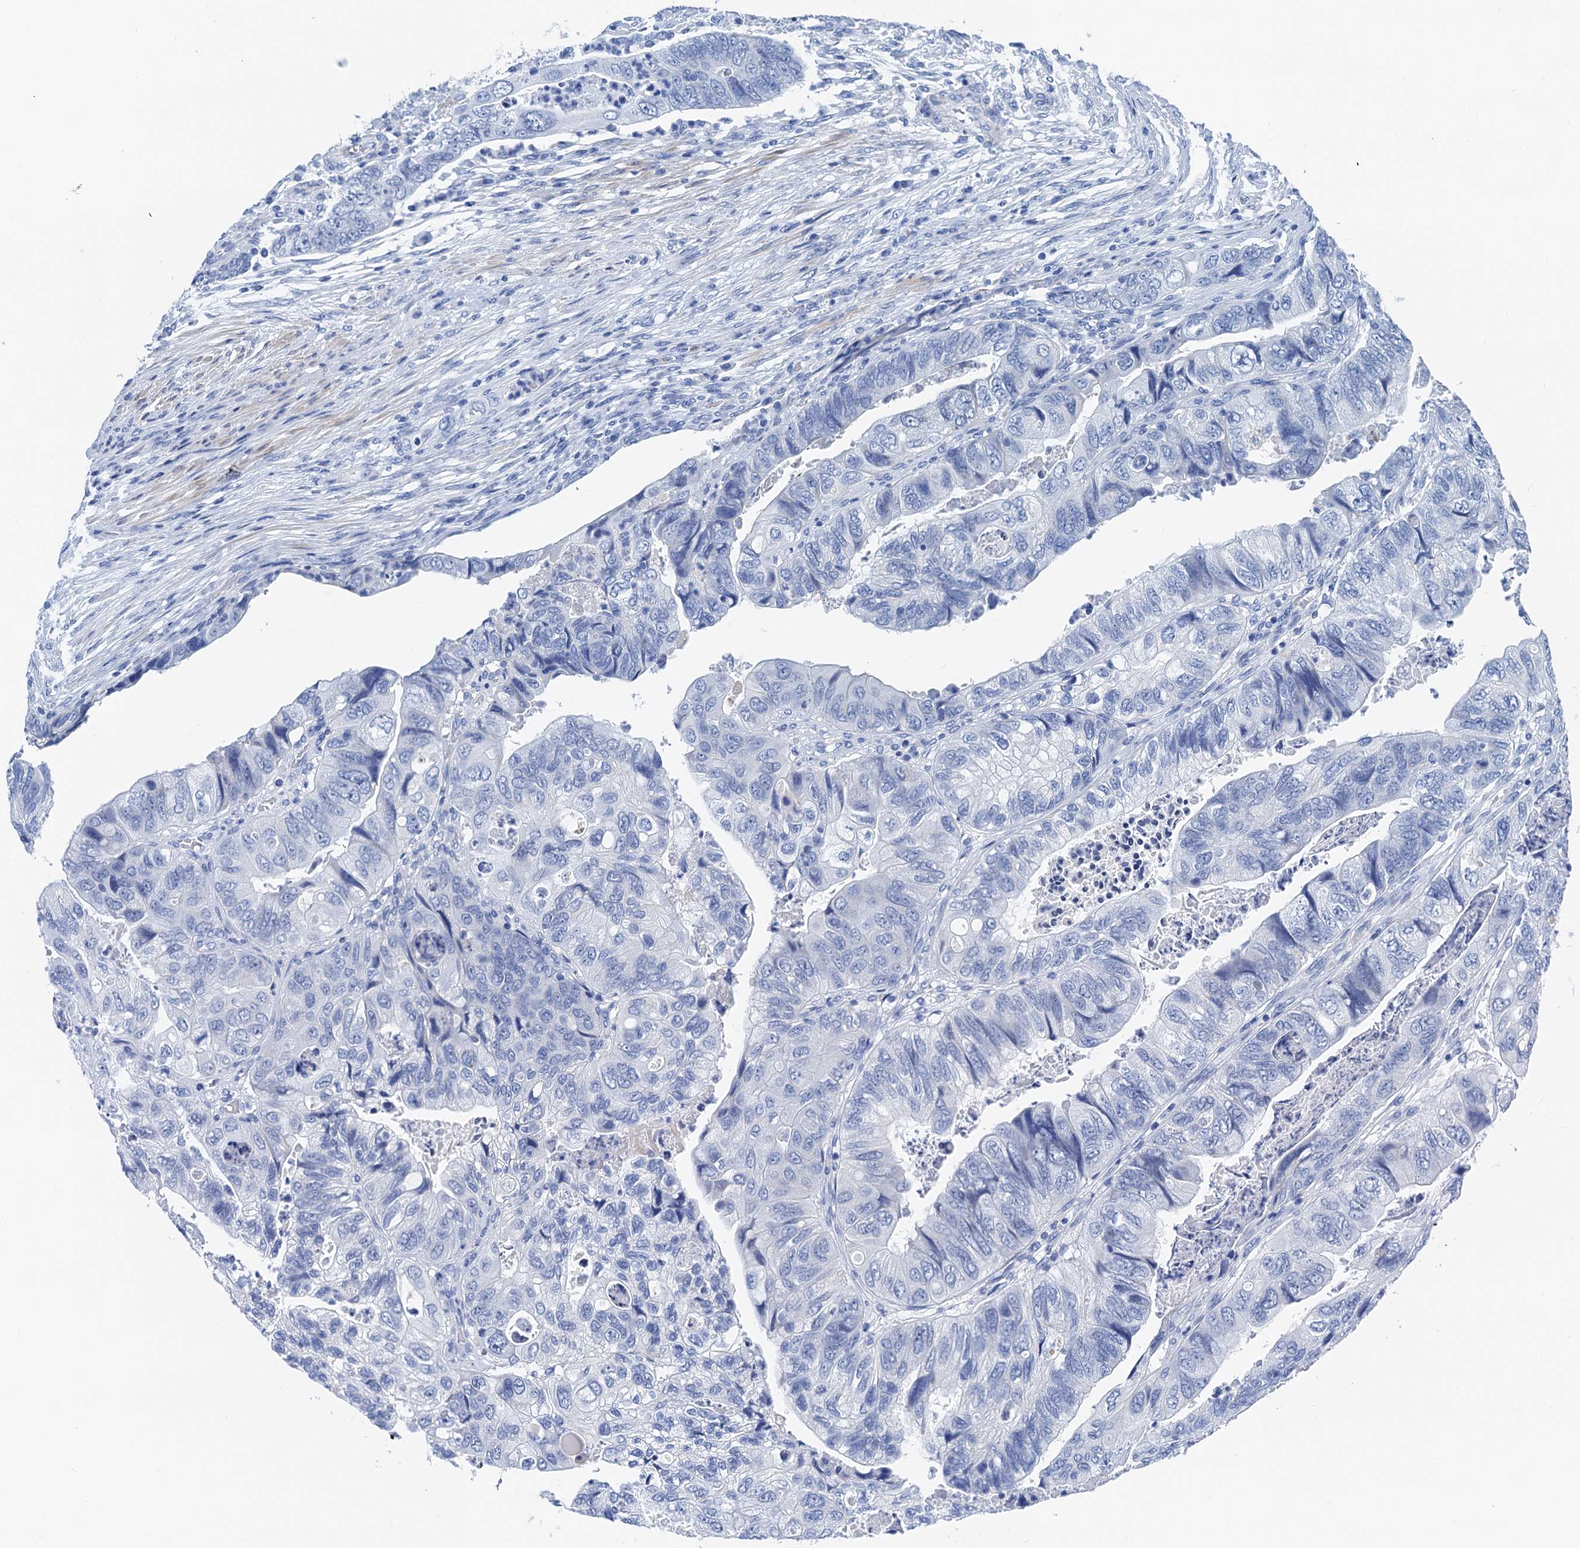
{"staining": {"intensity": "negative", "quantity": "none", "location": "none"}, "tissue": "colorectal cancer", "cell_type": "Tumor cells", "image_type": "cancer", "snomed": [{"axis": "morphology", "description": "Adenocarcinoma, NOS"}, {"axis": "topography", "description": "Rectum"}], "caption": "This is a histopathology image of immunohistochemistry staining of colorectal adenocarcinoma, which shows no expression in tumor cells.", "gene": "NLRP10", "patient": {"sex": "male", "age": 63}}